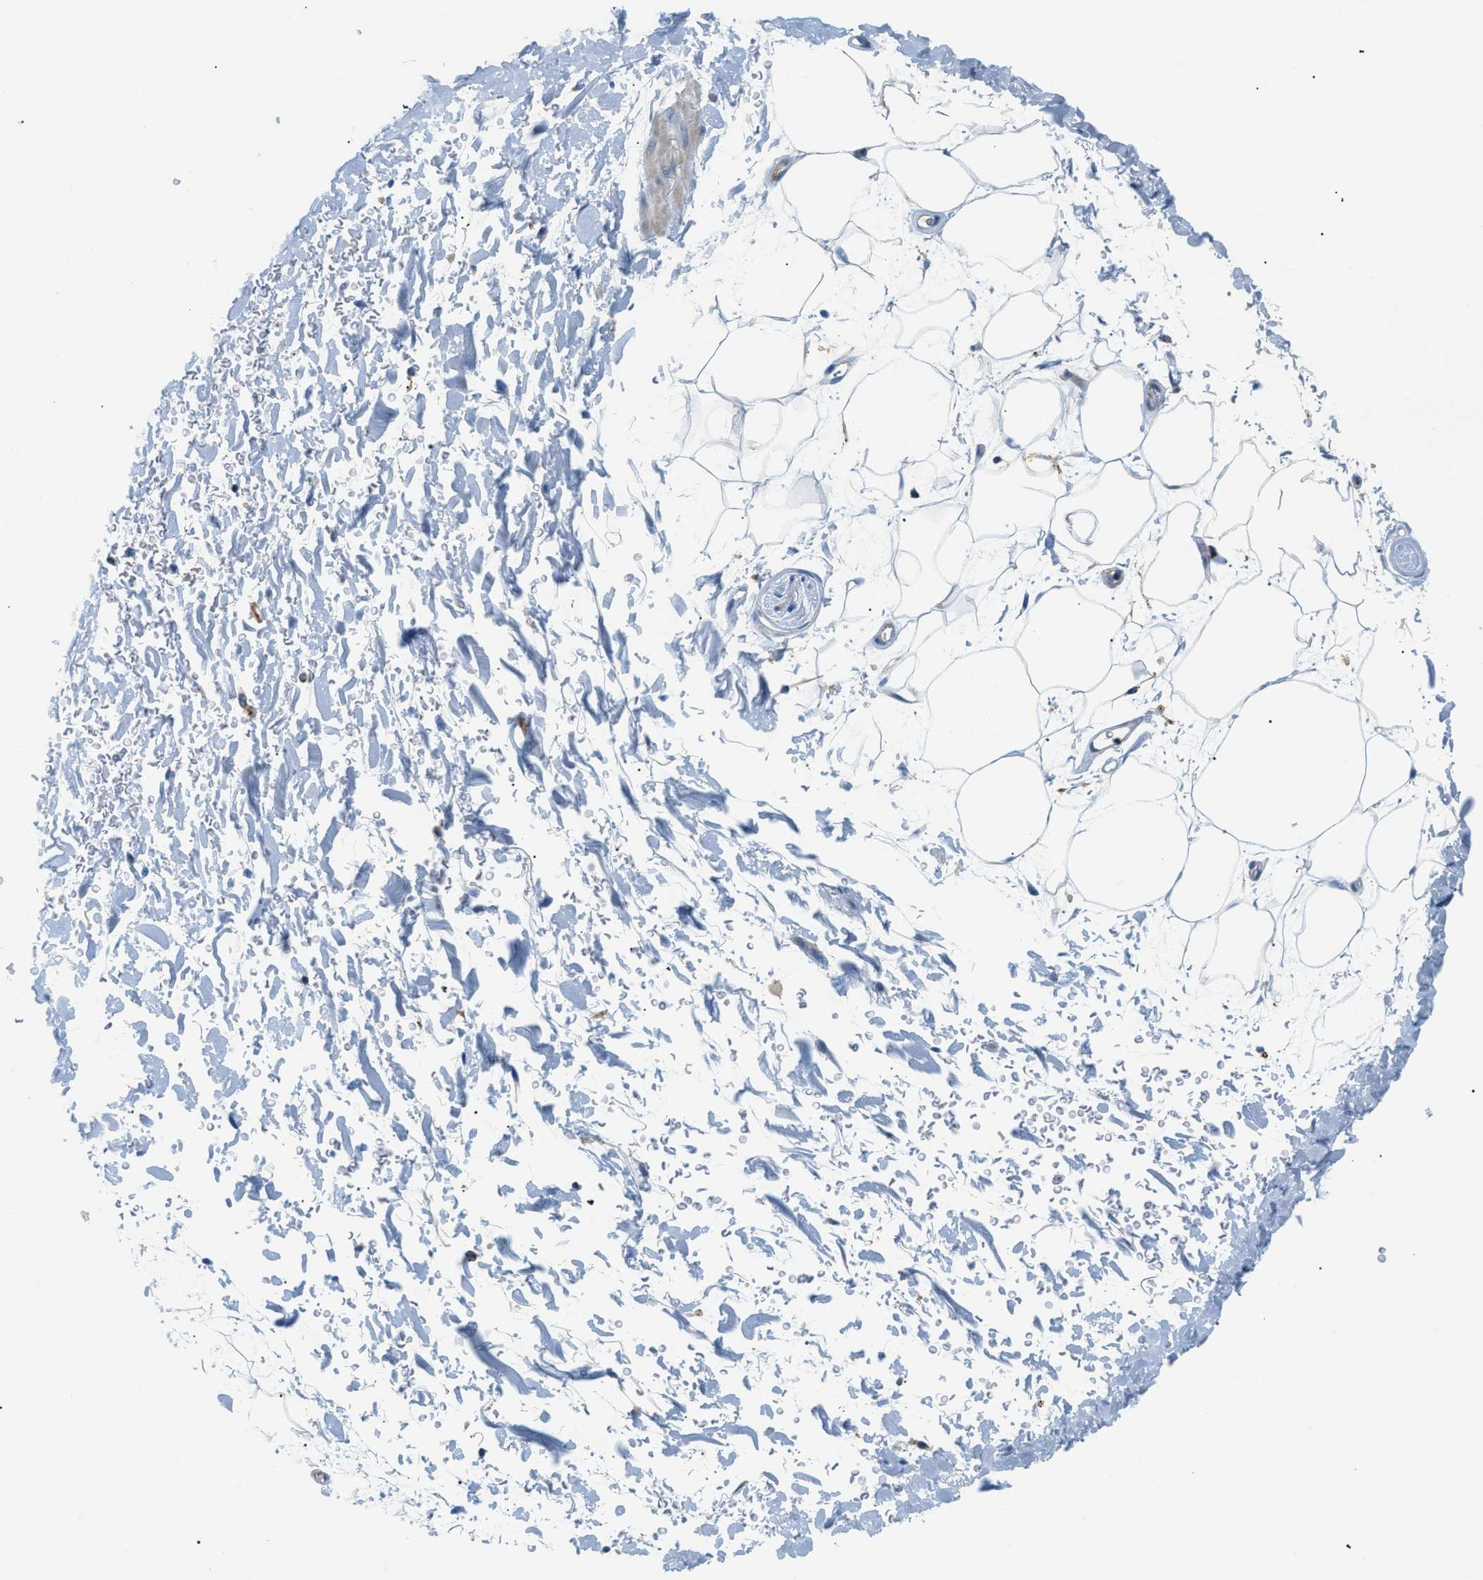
{"staining": {"intensity": "negative", "quantity": "none", "location": "none"}, "tissue": "adipose tissue", "cell_type": "Adipocytes", "image_type": "normal", "snomed": [{"axis": "morphology", "description": "Normal tissue, NOS"}, {"axis": "morphology", "description": "Carcinoma, NOS"}, {"axis": "topography", "description": "Pancreas"}, {"axis": "topography", "description": "Peripheral nerve tissue"}], "caption": "Adipocytes are negative for brown protein staining in normal adipose tissue. Brightfield microscopy of IHC stained with DAB (3,3'-diaminobenzidine) (brown) and hematoxylin (blue), captured at high magnification.", "gene": "ORAI1", "patient": {"sex": "female", "age": 29}}